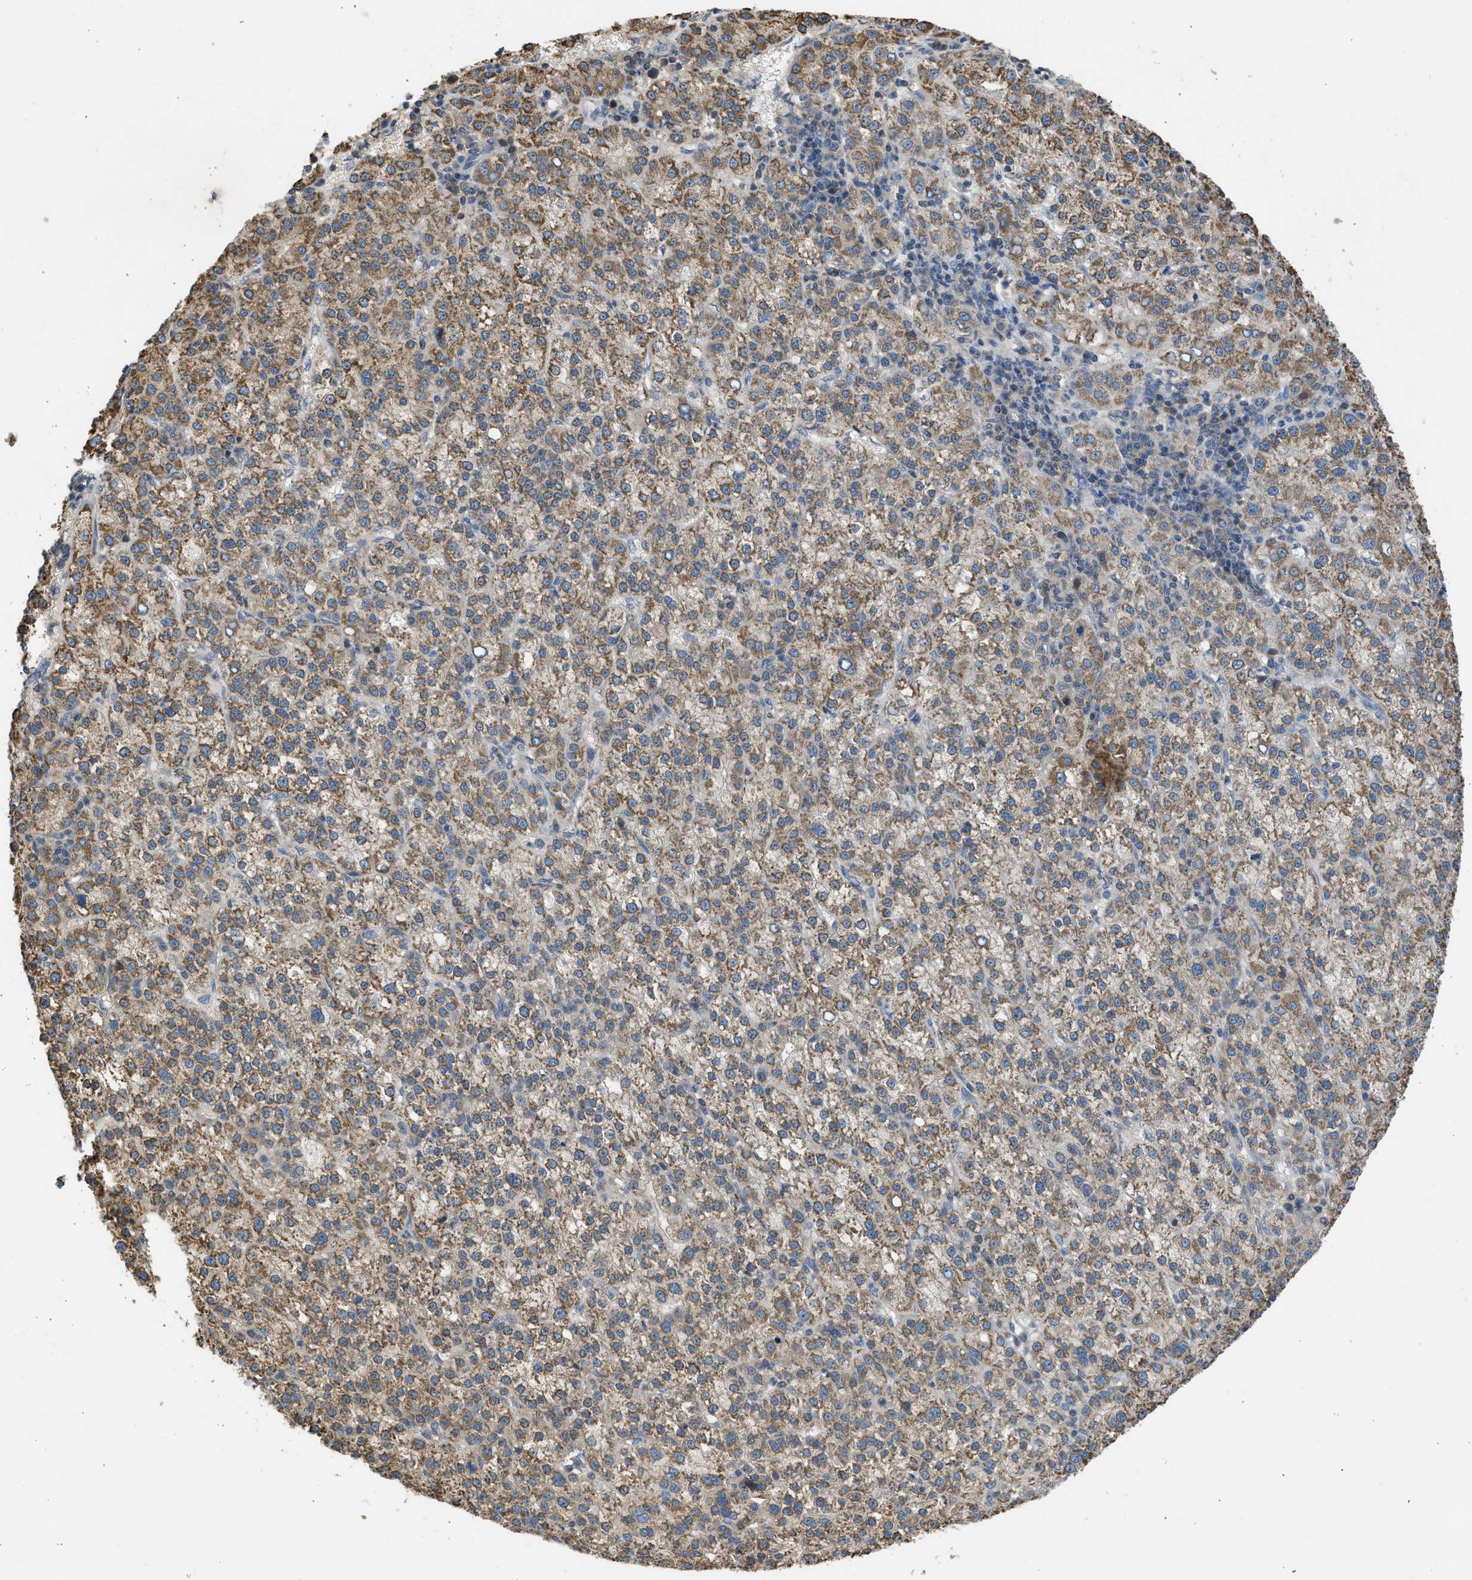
{"staining": {"intensity": "moderate", "quantity": ">75%", "location": "cytoplasmic/membranous"}, "tissue": "liver cancer", "cell_type": "Tumor cells", "image_type": "cancer", "snomed": [{"axis": "morphology", "description": "Carcinoma, Hepatocellular, NOS"}, {"axis": "topography", "description": "Liver"}], "caption": "Liver hepatocellular carcinoma stained with a brown dye displays moderate cytoplasmic/membranous positive expression in approximately >75% of tumor cells.", "gene": "CYP1A1", "patient": {"sex": "female", "age": 58}}